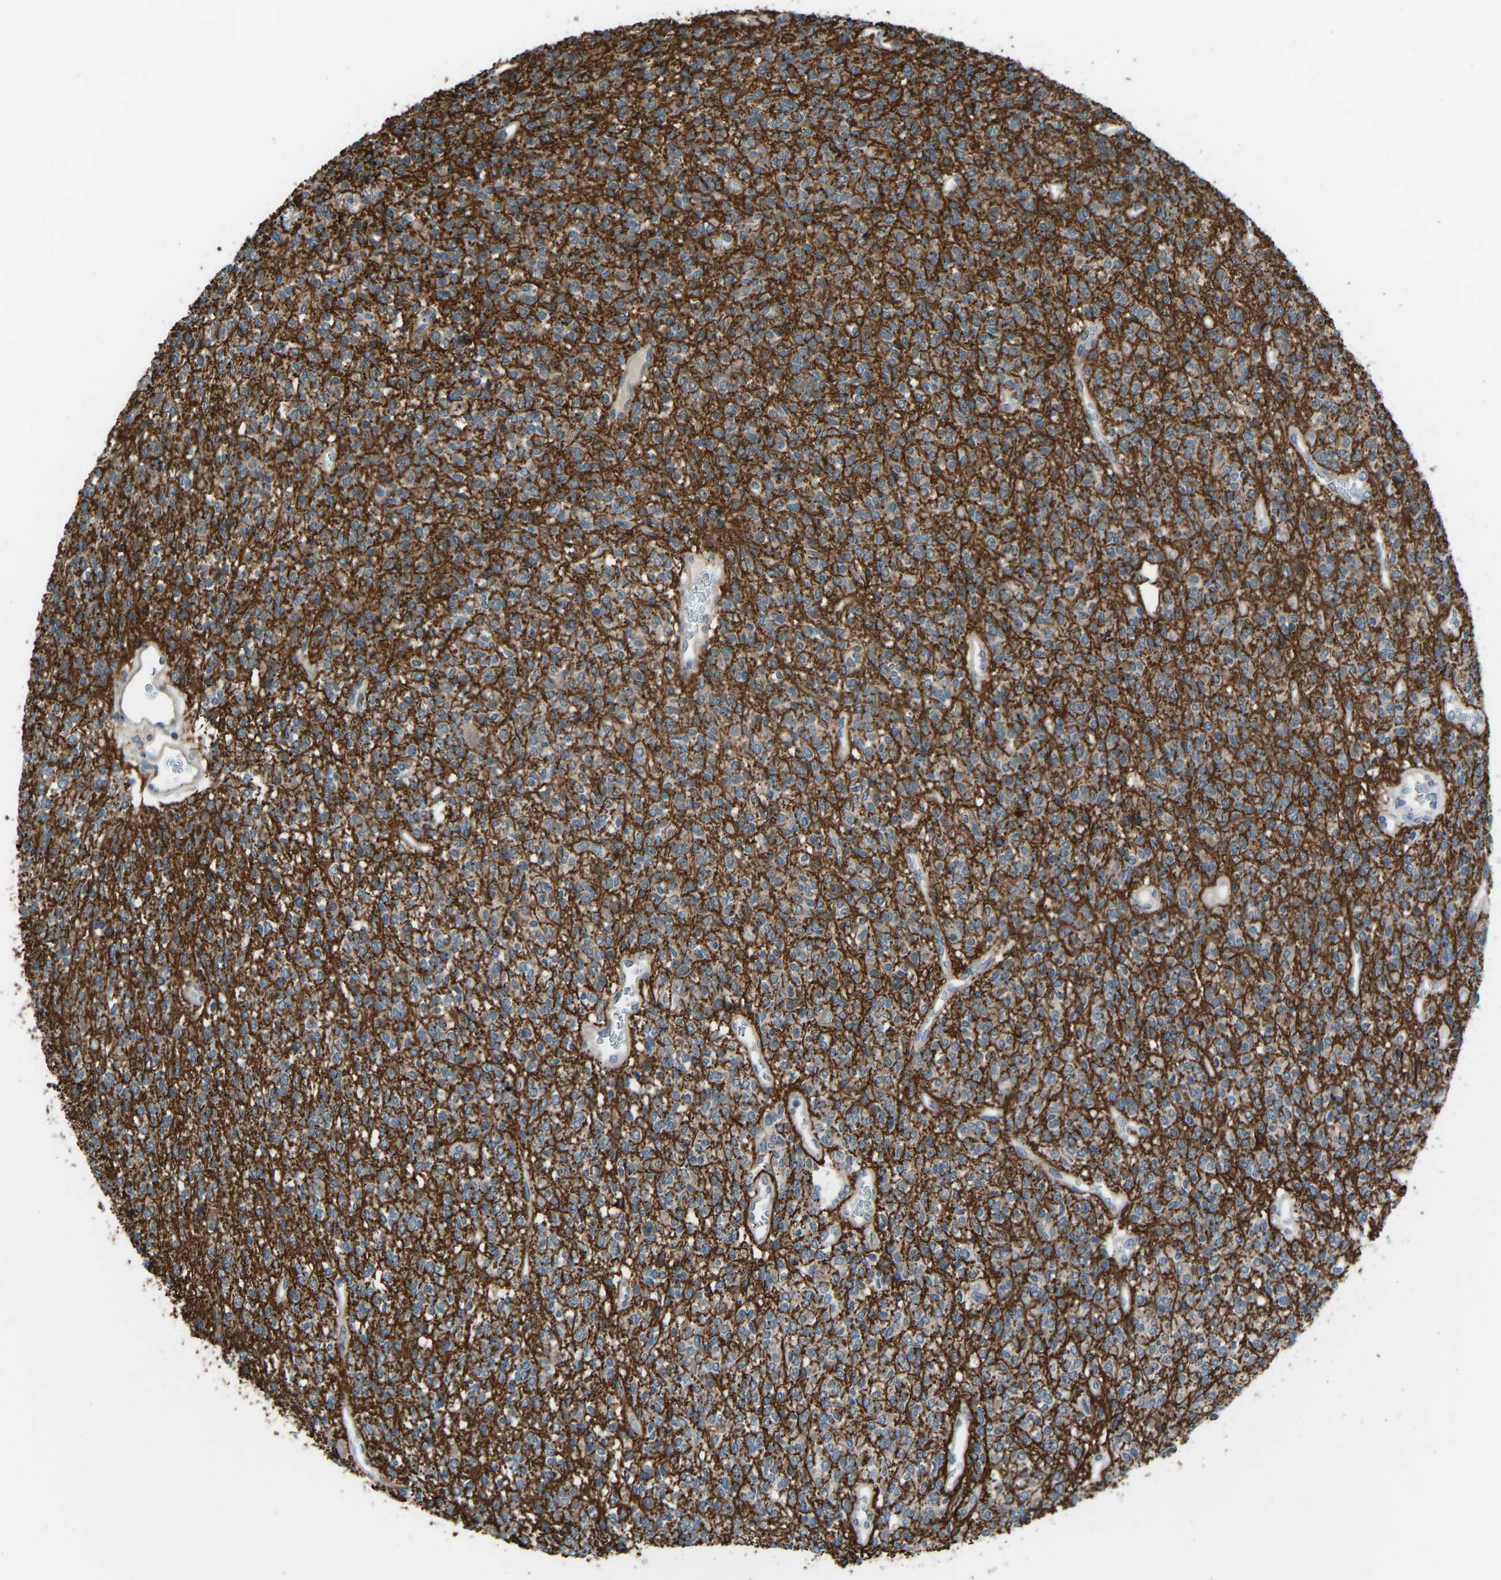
{"staining": {"intensity": "weak", "quantity": "<25%", "location": "cytoplasmic/membranous"}, "tissue": "glioma", "cell_type": "Tumor cells", "image_type": "cancer", "snomed": [{"axis": "morphology", "description": "Glioma, malignant, High grade"}, {"axis": "topography", "description": "Brain"}], "caption": "IHC image of neoplastic tissue: human glioma stained with DAB (3,3'-diaminobenzidine) reveals no significant protein staining in tumor cells.", "gene": "CDK2AP1", "patient": {"sex": "male", "age": 34}}